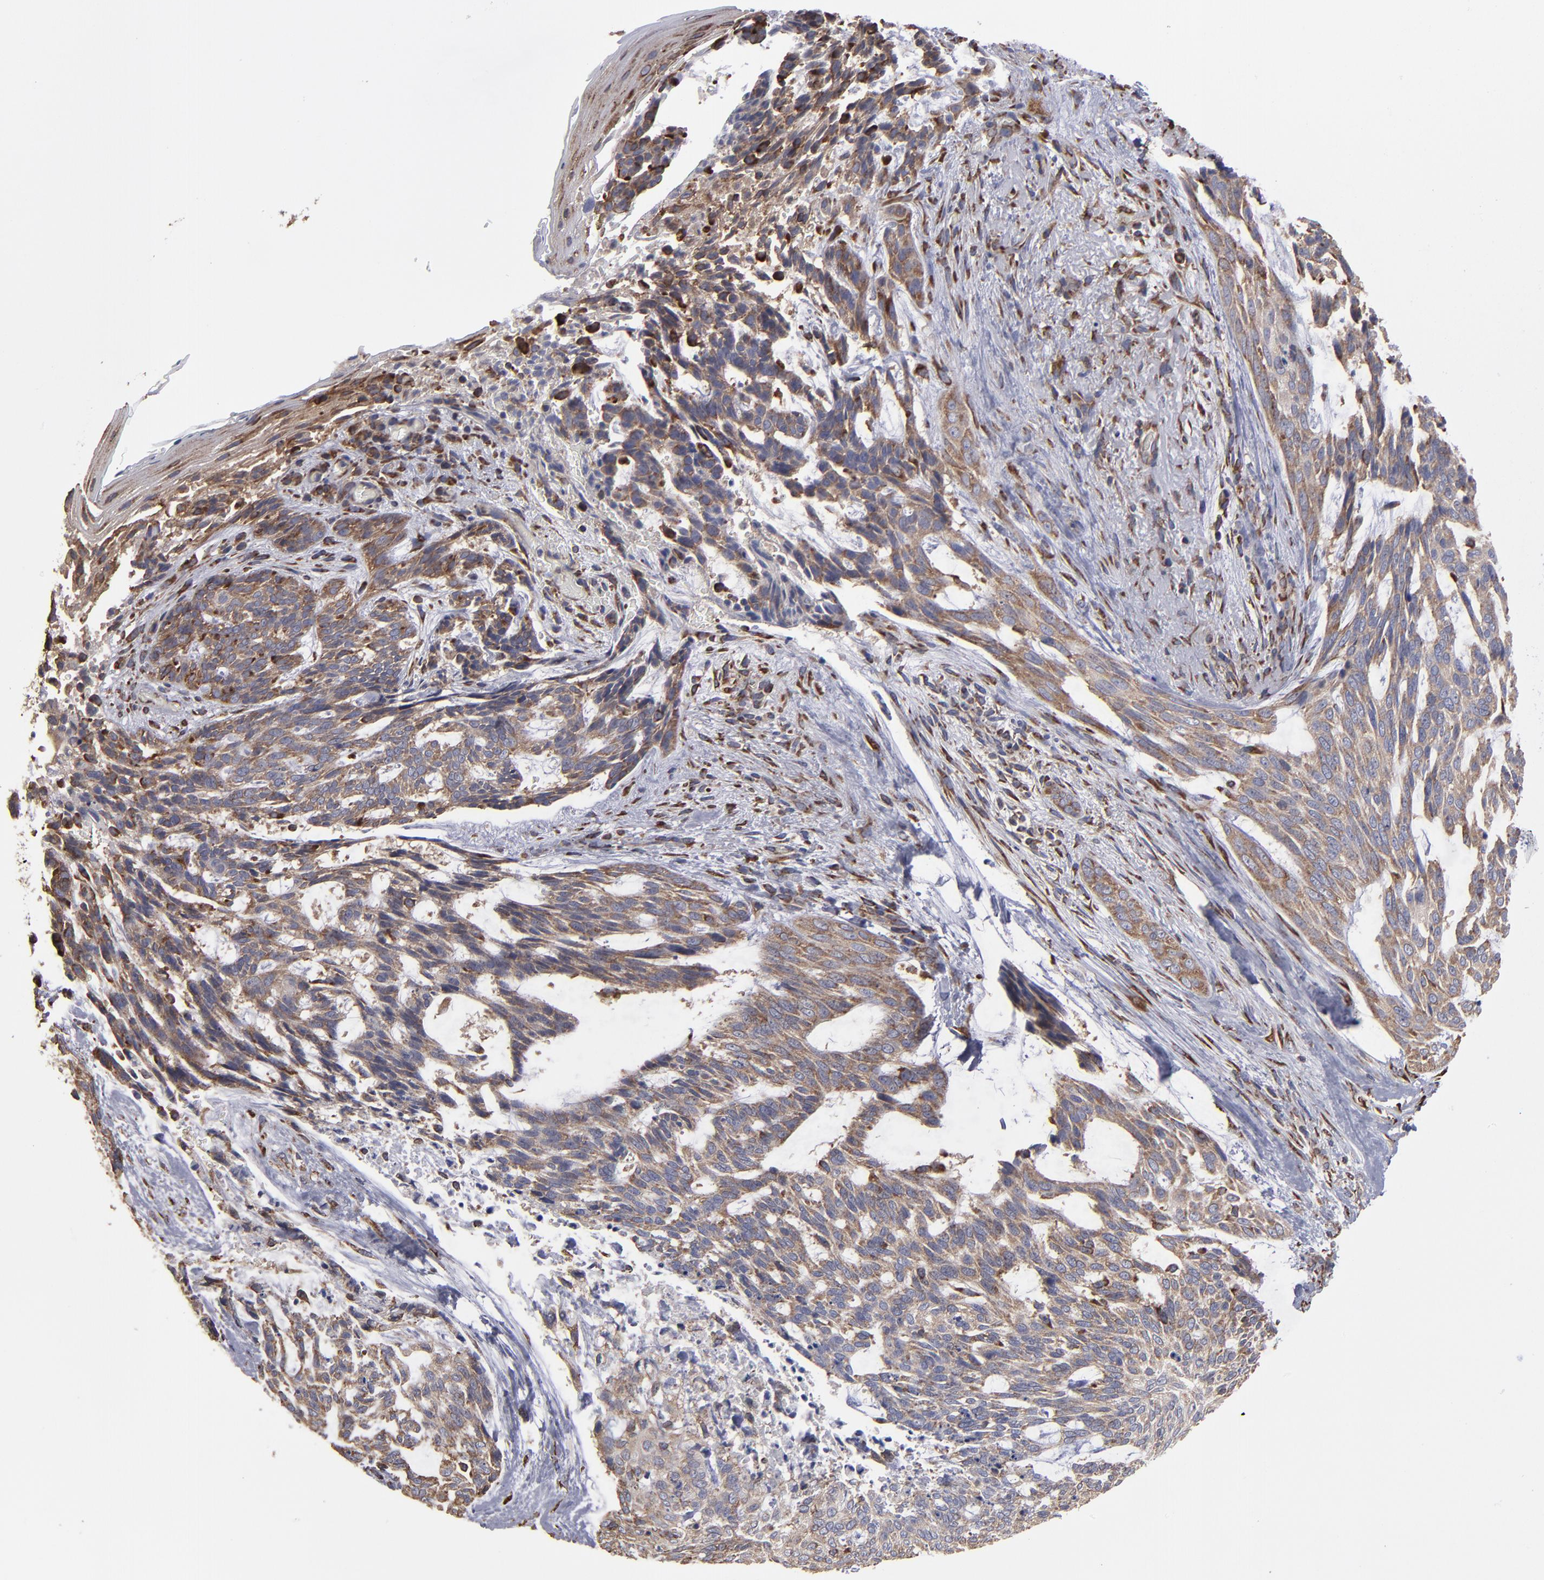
{"staining": {"intensity": "moderate", "quantity": ">75%", "location": "cytoplasmic/membranous"}, "tissue": "skin cancer", "cell_type": "Tumor cells", "image_type": "cancer", "snomed": [{"axis": "morphology", "description": "Normal tissue, NOS"}, {"axis": "morphology", "description": "Basal cell carcinoma"}, {"axis": "topography", "description": "Skin"}], "caption": "The micrograph shows immunohistochemical staining of skin basal cell carcinoma. There is moderate cytoplasmic/membranous expression is seen in approximately >75% of tumor cells. (Stains: DAB (3,3'-diaminobenzidine) in brown, nuclei in blue, Microscopy: brightfield microscopy at high magnification).", "gene": "SND1", "patient": {"sex": "female", "age": 71}}